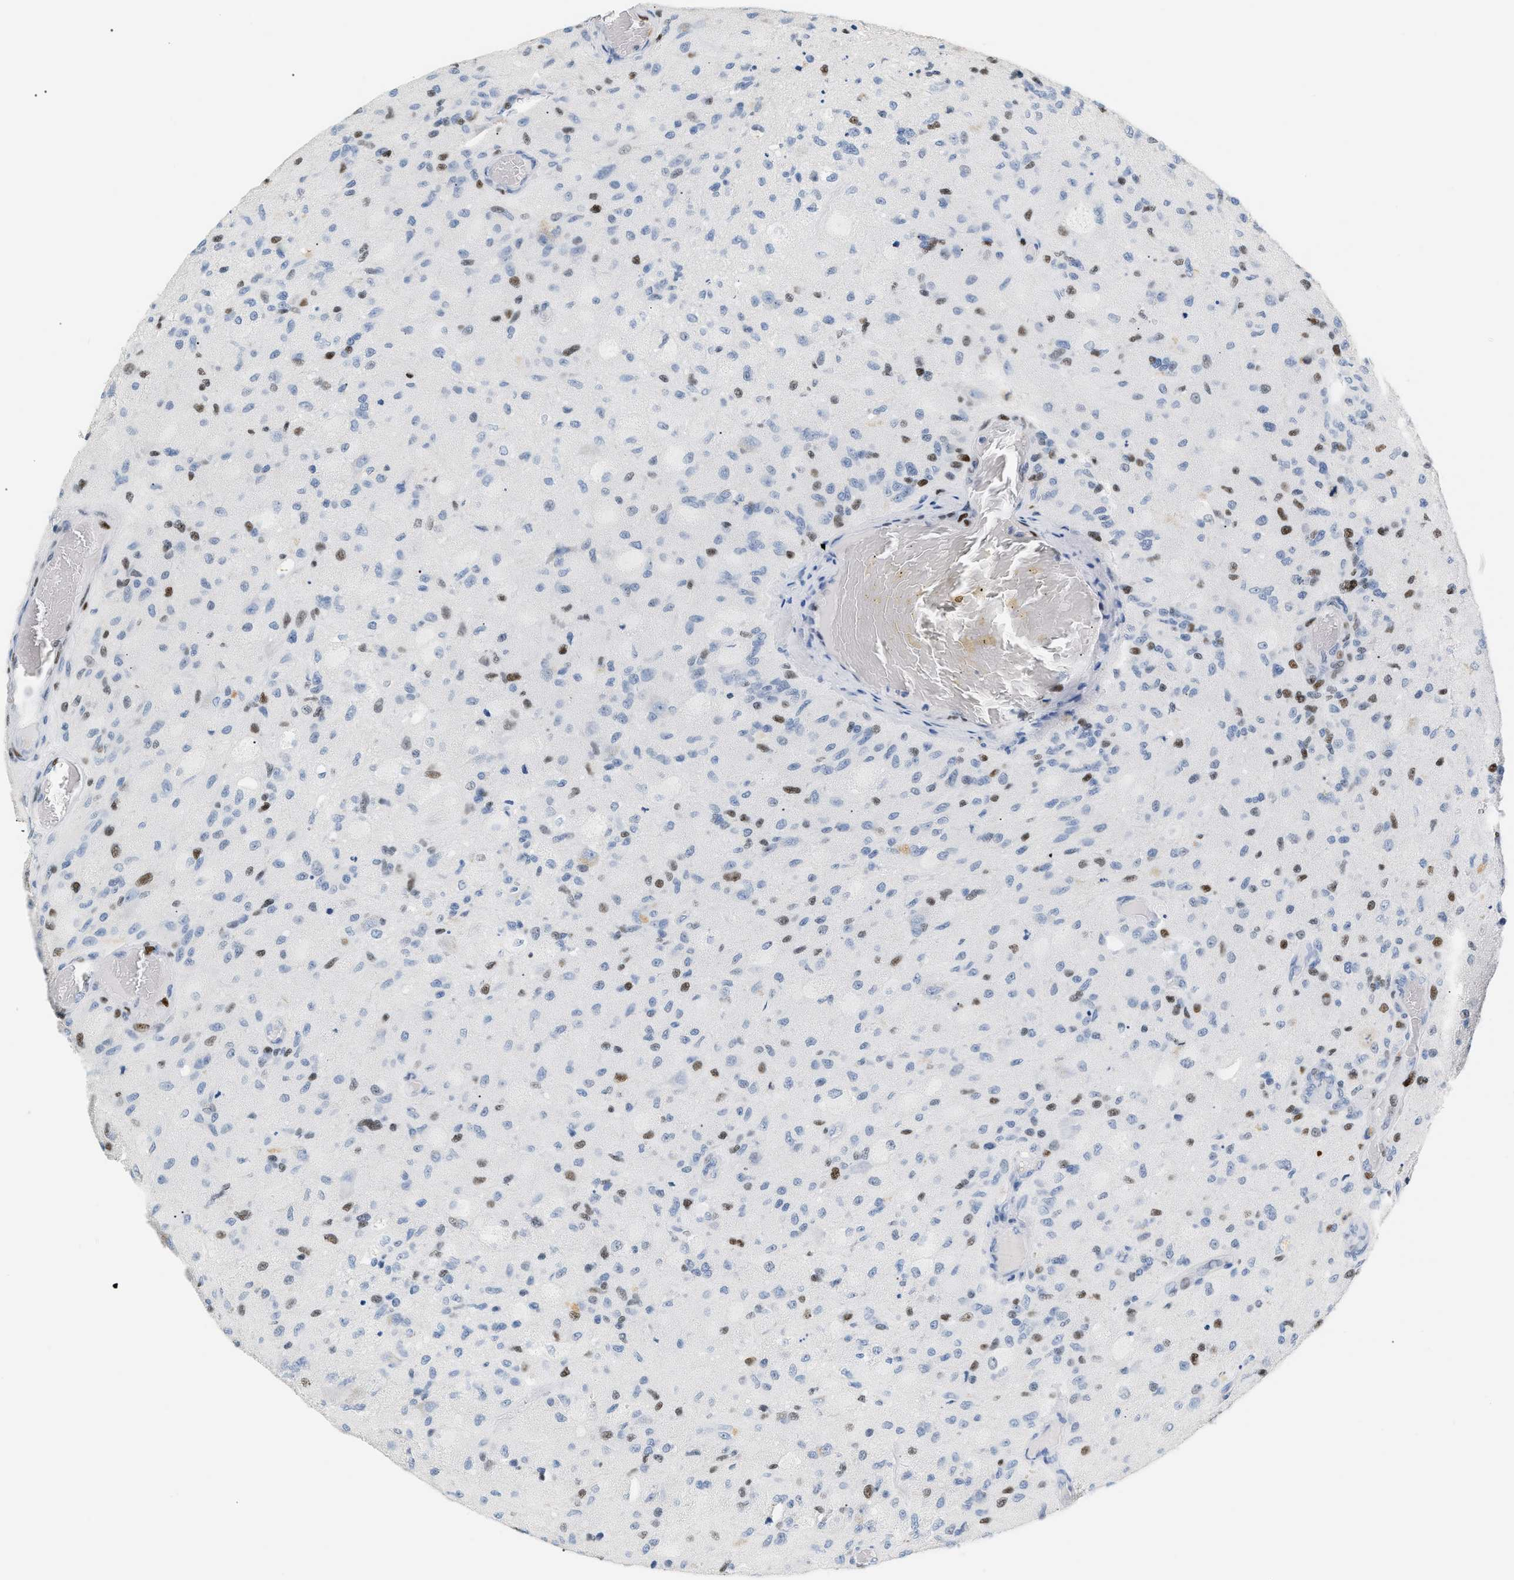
{"staining": {"intensity": "strong", "quantity": "<25%", "location": "nuclear"}, "tissue": "glioma", "cell_type": "Tumor cells", "image_type": "cancer", "snomed": [{"axis": "morphology", "description": "Normal tissue, NOS"}, {"axis": "morphology", "description": "Glioma, malignant, High grade"}, {"axis": "topography", "description": "Cerebral cortex"}], "caption": "The micrograph exhibits a brown stain indicating the presence of a protein in the nuclear of tumor cells in malignant high-grade glioma.", "gene": "MCM7", "patient": {"sex": "male", "age": 77}}